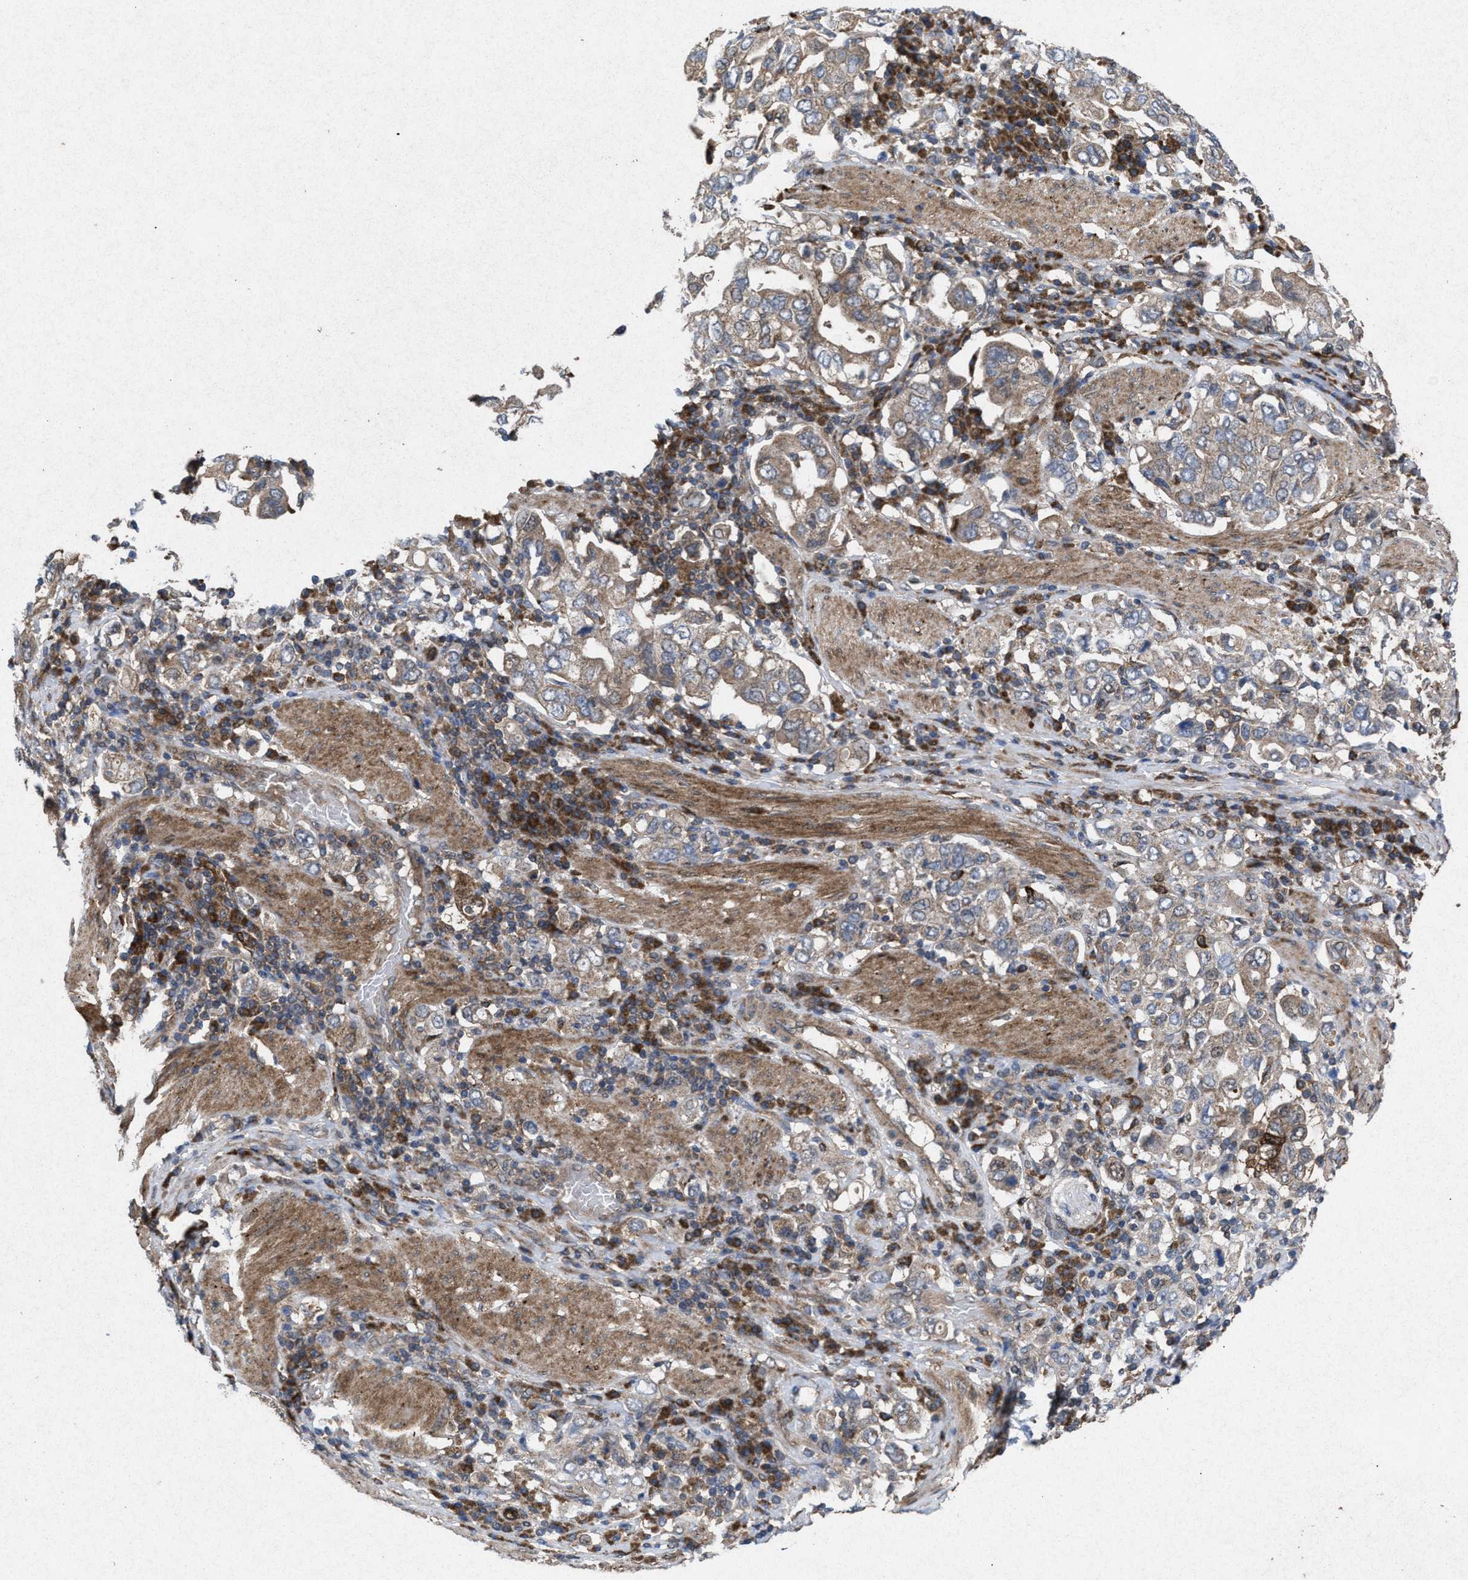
{"staining": {"intensity": "moderate", "quantity": "25%-75%", "location": "cytoplasmic/membranous"}, "tissue": "stomach cancer", "cell_type": "Tumor cells", "image_type": "cancer", "snomed": [{"axis": "morphology", "description": "Adenocarcinoma, NOS"}, {"axis": "topography", "description": "Stomach, upper"}], "caption": "Adenocarcinoma (stomach) stained with a protein marker reveals moderate staining in tumor cells.", "gene": "MSI2", "patient": {"sex": "male", "age": 62}}